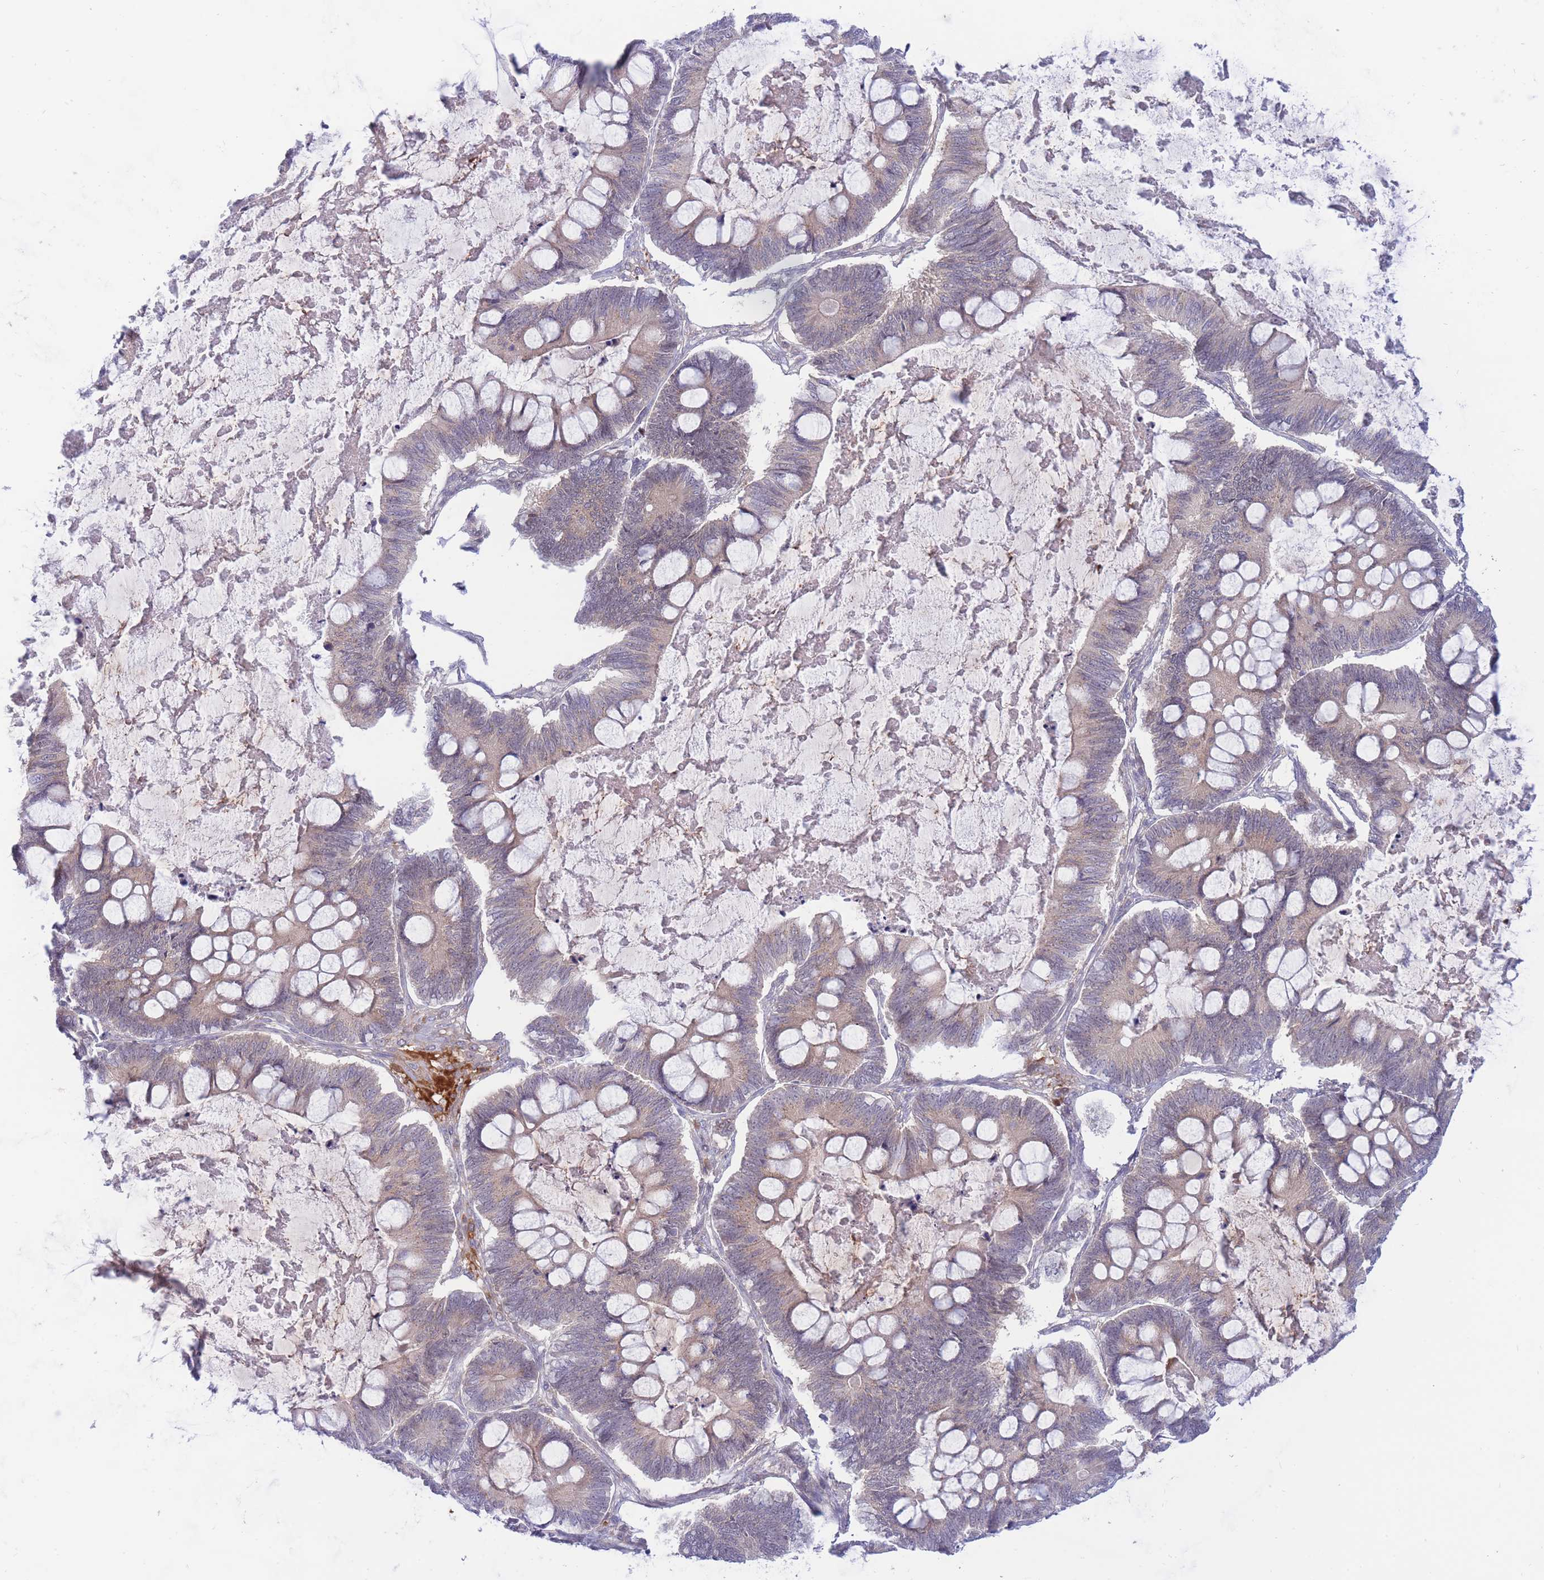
{"staining": {"intensity": "weak", "quantity": "25%-75%", "location": "cytoplasmic/membranous"}, "tissue": "ovarian cancer", "cell_type": "Tumor cells", "image_type": "cancer", "snomed": [{"axis": "morphology", "description": "Cystadenocarcinoma, mucinous, NOS"}, {"axis": "topography", "description": "Ovary"}], "caption": "A high-resolution photomicrograph shows IHC staining of mucinous cystadenocarcinoma (ovarian), which shows weak cytoplasmic/membranous staining in about 25%-75% of tumor cells.", "gene": "APOL4", "patient": {"sex": "female", "age": 61}}